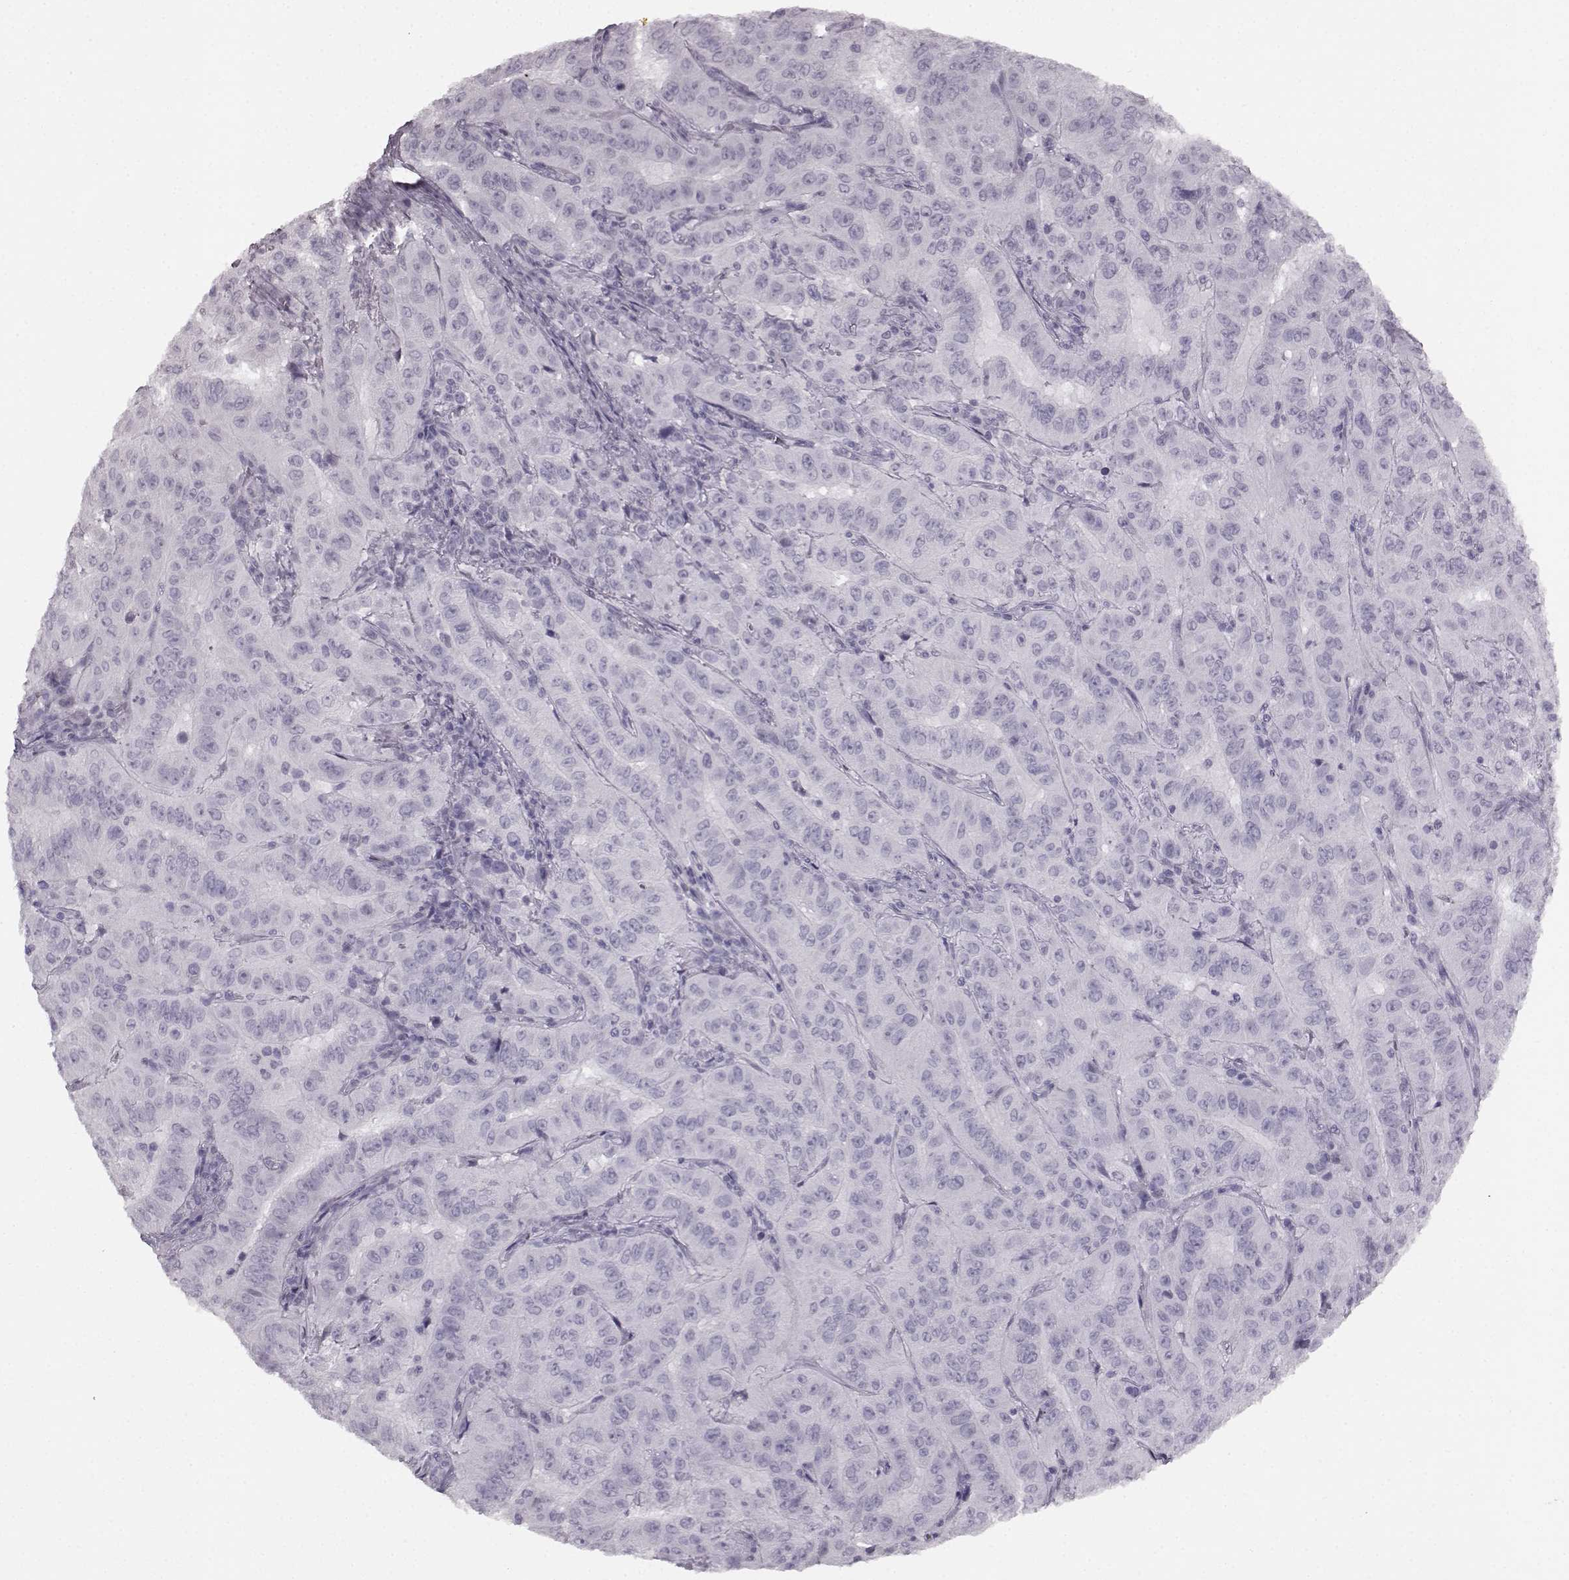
{"staining": {"intensity": "negative", "quantity": "none", "location": "none"}, "tissue": "pancreatic cancer", "cell_type": "Tumor cells", "image_type": "cancer", "snomed": [{"axis": "morphology", "description": "Adenocarcinoma, NOS"}, {"axis": "topography", "description": "Pancreas"}], "caption": "This is a micrograph of immunohistochemistry staining of pancreatic adenocarcinoma, which shows no expression in tumor cells.", "gene": "SEMG2", "patient": {"sex": "male", "age": 63}}